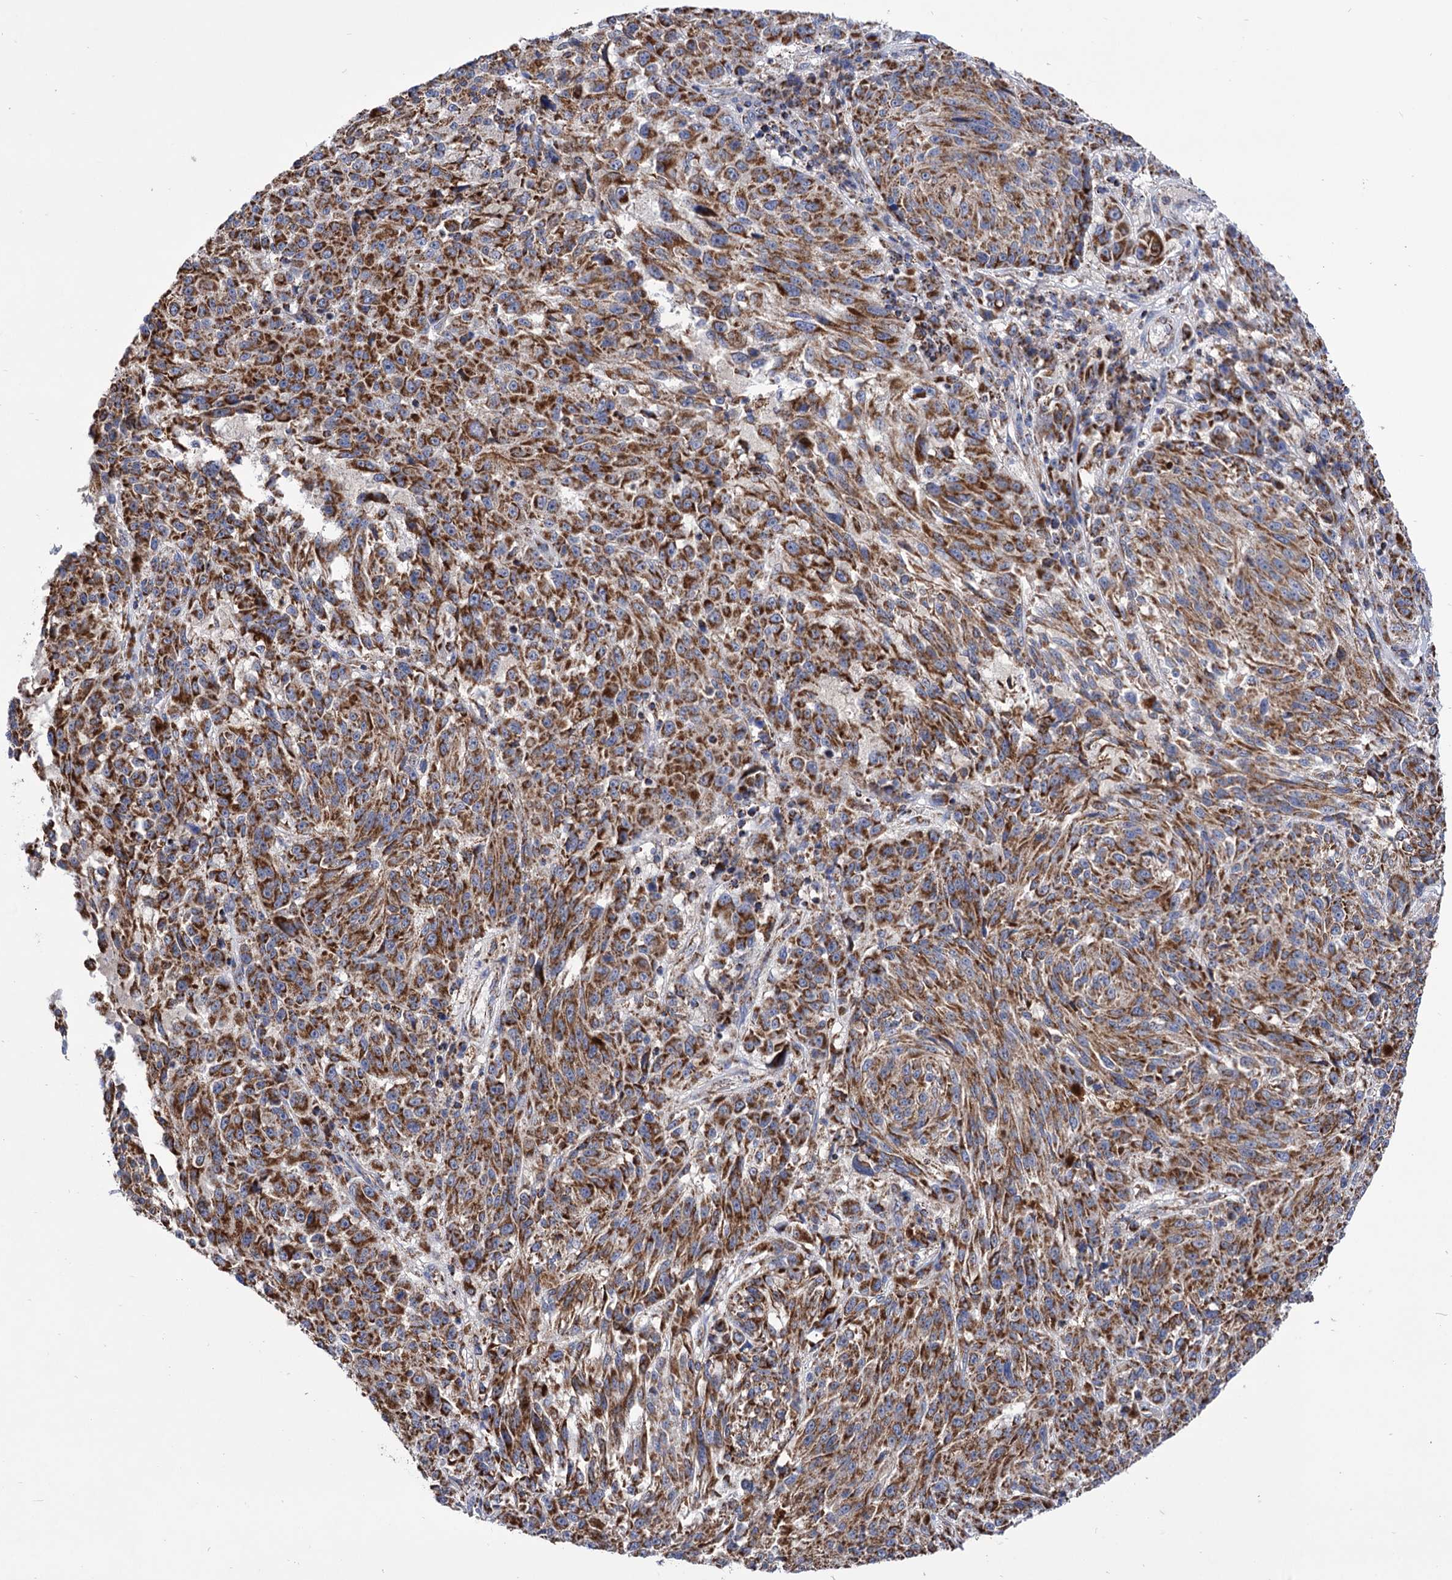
{"staining": {"intensity": "strong", "quantity": ">75%", "location": "cytoplasmic/membranous"}, "tissue": "melanoma", "cell_type": "Tumor cells", "image_type": "cancer", "snomed": [{"axis": "morphology", "description": "Malignant melanoma, NOS"}, {"axis": "topography", "description": "Skin"}], "caption": "Melanoma stained for a protein (brown) displays strong cytoplasmic/membranous positive expression in about >75% of tumor cells.", "gene": "ABHD10", "patient": {"sex": "male", "age": 53}}